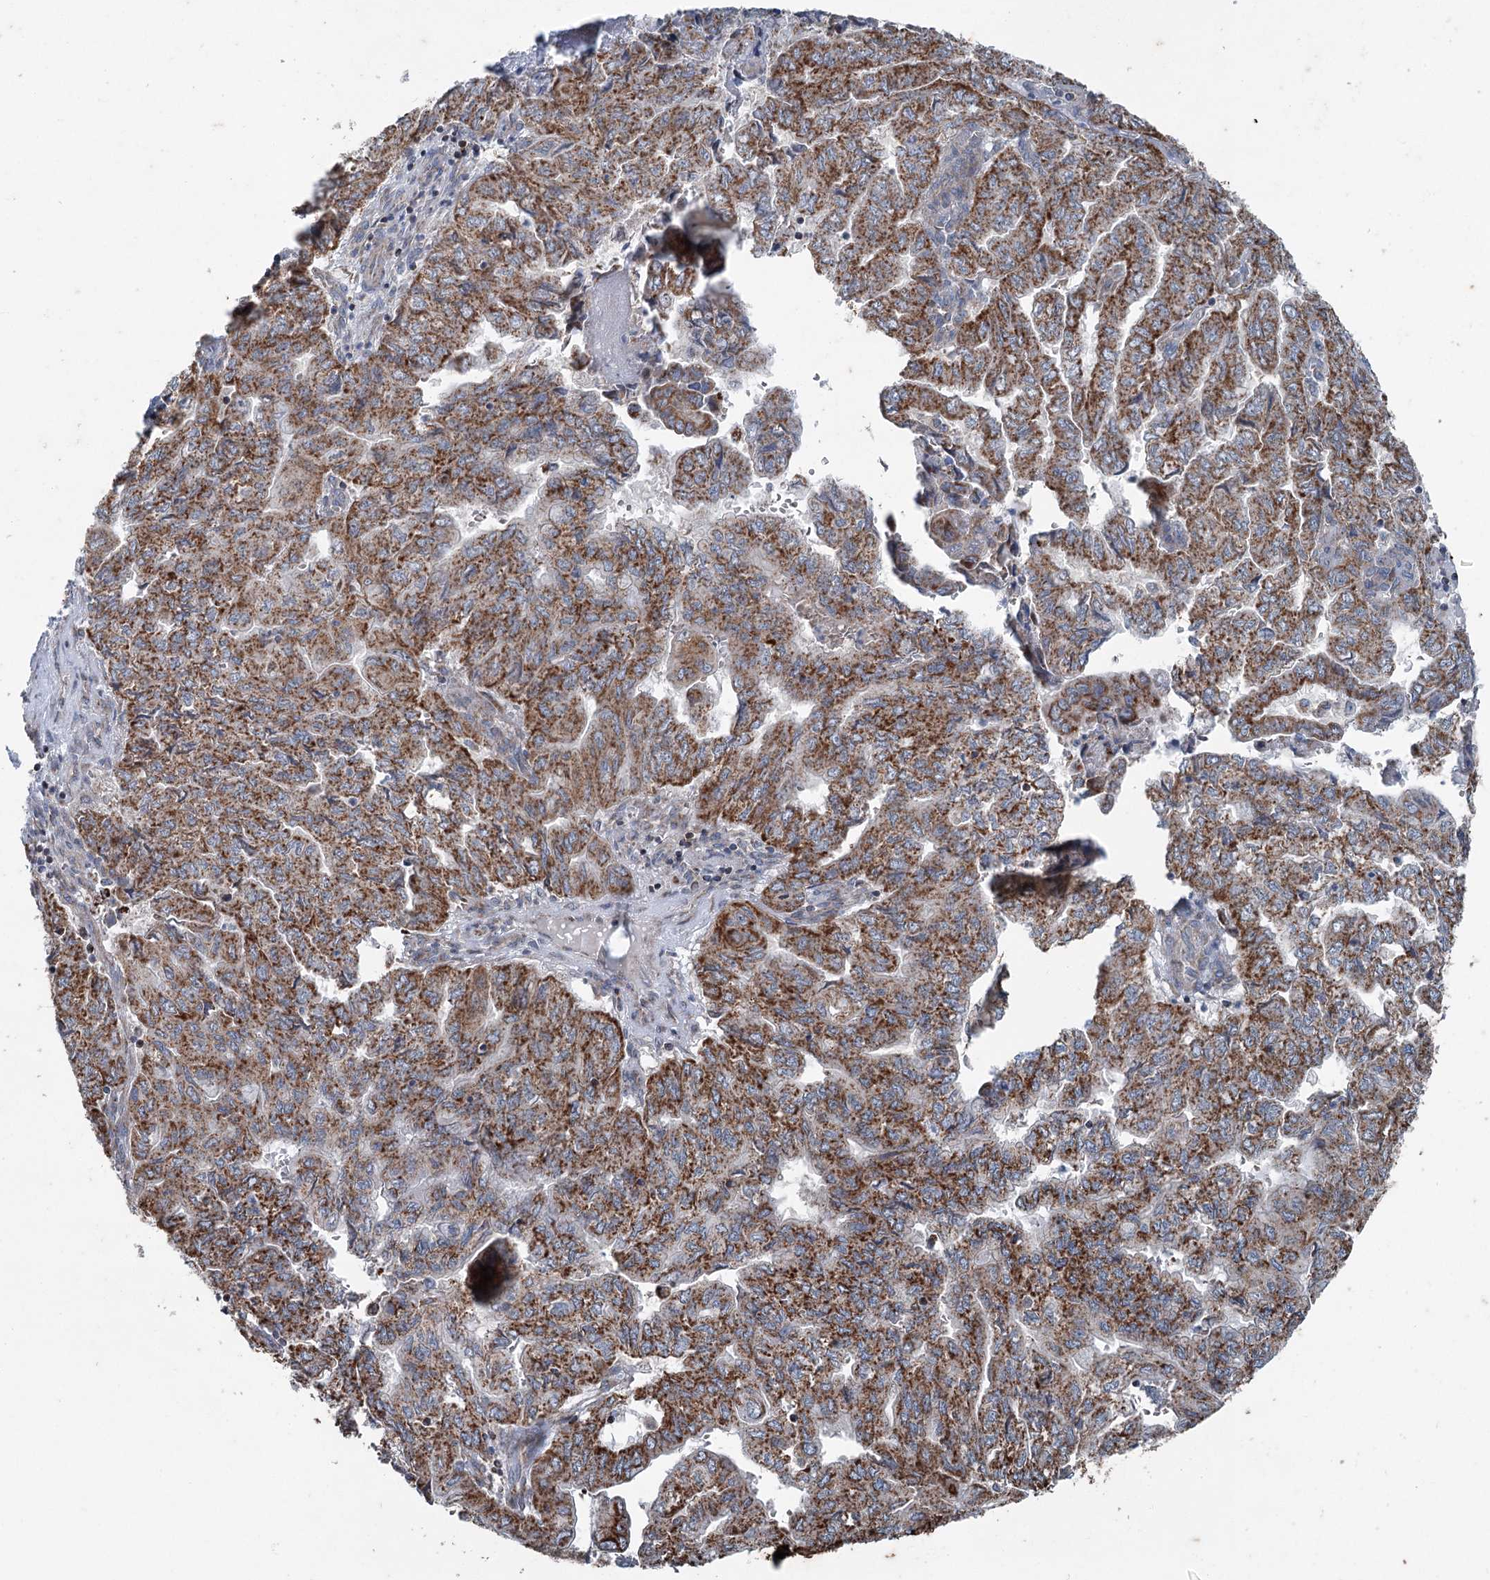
{"staining": {"intensity": "strong", "quantity": ">75%", "location": "cytoplasmic/membranous"}, "tissue": "pancreatic cancer", "cell_type": "Tumor cells", "image_type": "cancer", "snomed": [{"axis": "morphology", "description": "Adenocarcinoma, NOS"}, {"axis": "topography", "description": "Pancreas"}], "caption": "DAB immunohistochemical staining of pancreatic cancer reveals strong cytoplasmic/membranous protein positivity in approximately >75% of tumor cells. The staining was performed using DAB, with brown indicating positive protein expression. Nuclei are stained blue with hematoxylin.", "gene": "UCN3", "patient": {"sex": "male", "age": 51}}